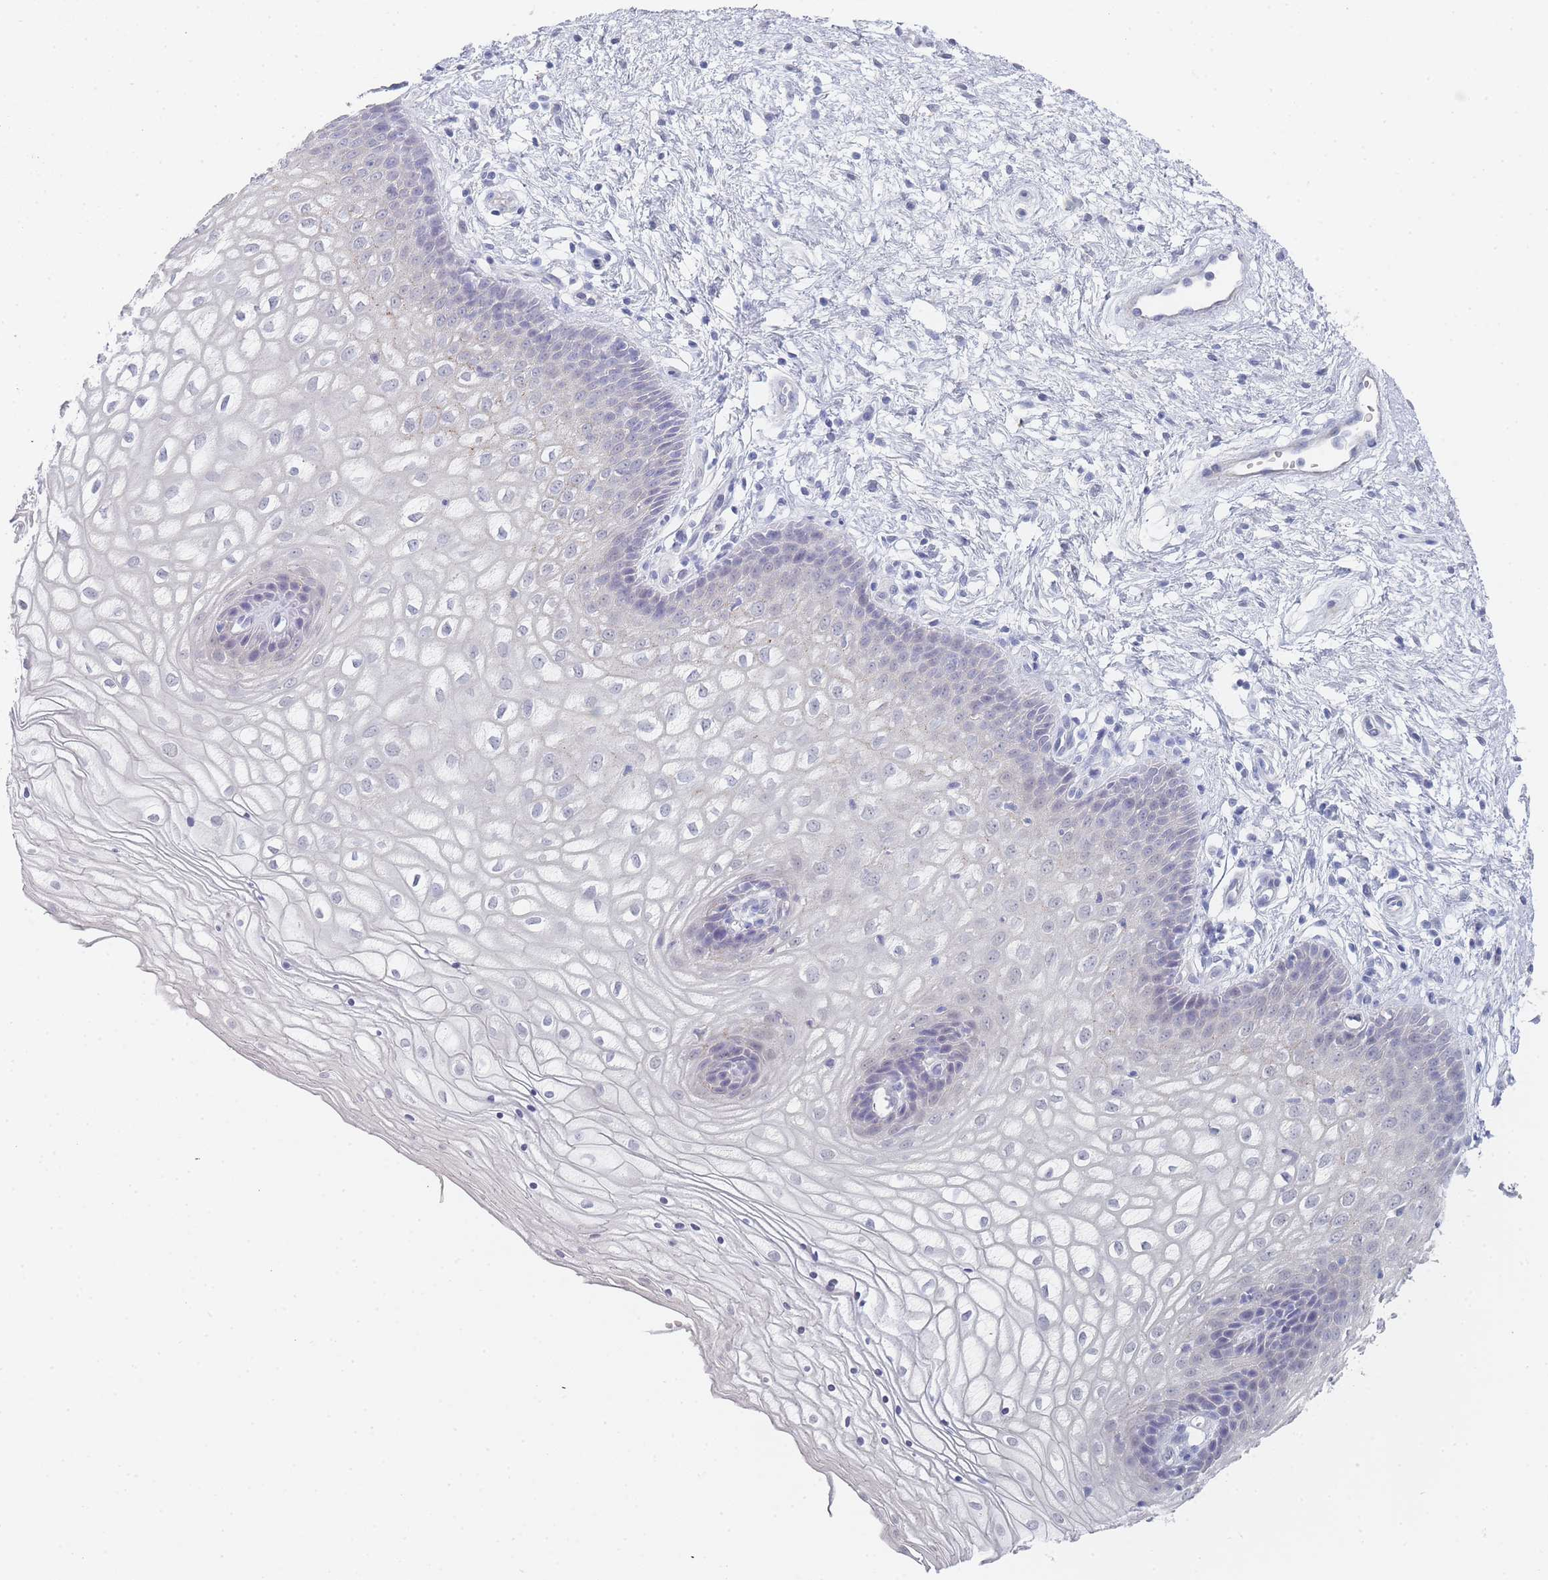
{"staining": {"intensity": "negative", "quantity": "none", "location": "none"}, "tissue": "vagina", "cell_type": "Squamous epithelial cells", "image_type": "normal", "snomed": [{"axis": "morphology", "description": "Normal tissue, NOS"}, {"axis": "topography", "description": "Vagina"}], "caption": "Immunohistochemical staining of normal vagina exhibits no significant positivity in squamous epithelial cells. (IHC, brightfield microscopy, high magnification).", "gene": "IMPG1", "patient": {"sex": "female", "age": 34}}